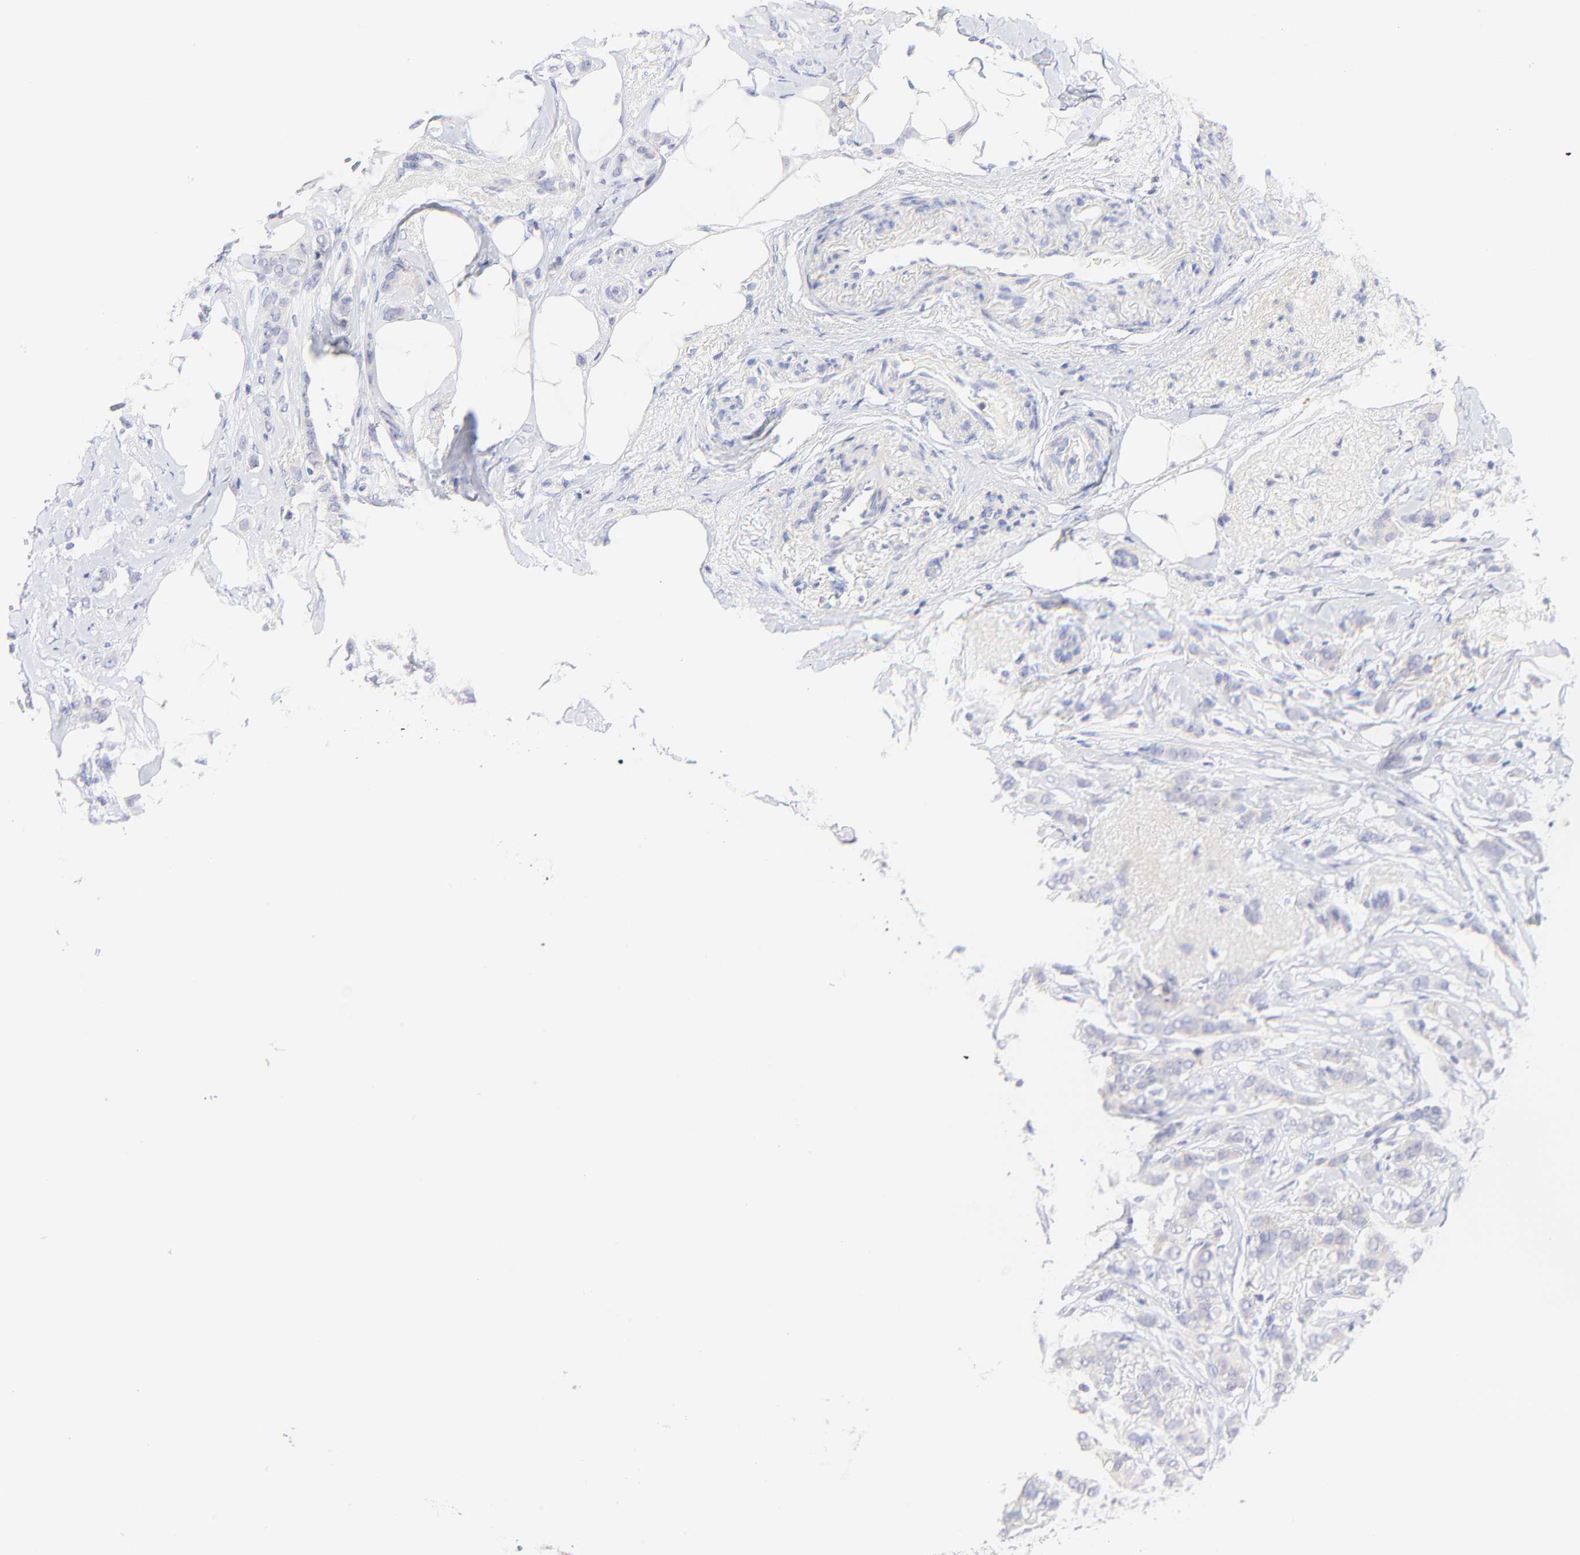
{"staining": {"intensity": "negative", "quantity": "none", "location": "none"}, "tissue": "breast cancer", "cell_type": "Tumor cells", "image_type": "cancer", "snomed": [{"axis": "morphology", "description": "Lobular carcinoma"}, {"axis": "topography", "description": "Breast"}], "caption": "Immunohistochemistry histopathology image of lobular carcinoma (breast) stained for a protein (brown), which exhibits no staining in tumor cells. Brightfield microscopy of immunohistochemistry stained with DAB (3,3'-diaminobenzidine) (brown) and hematoxylin (blue), captured at high magnification.", "gene": "EBP", "patient": {"sex": "female", "age": 55}}